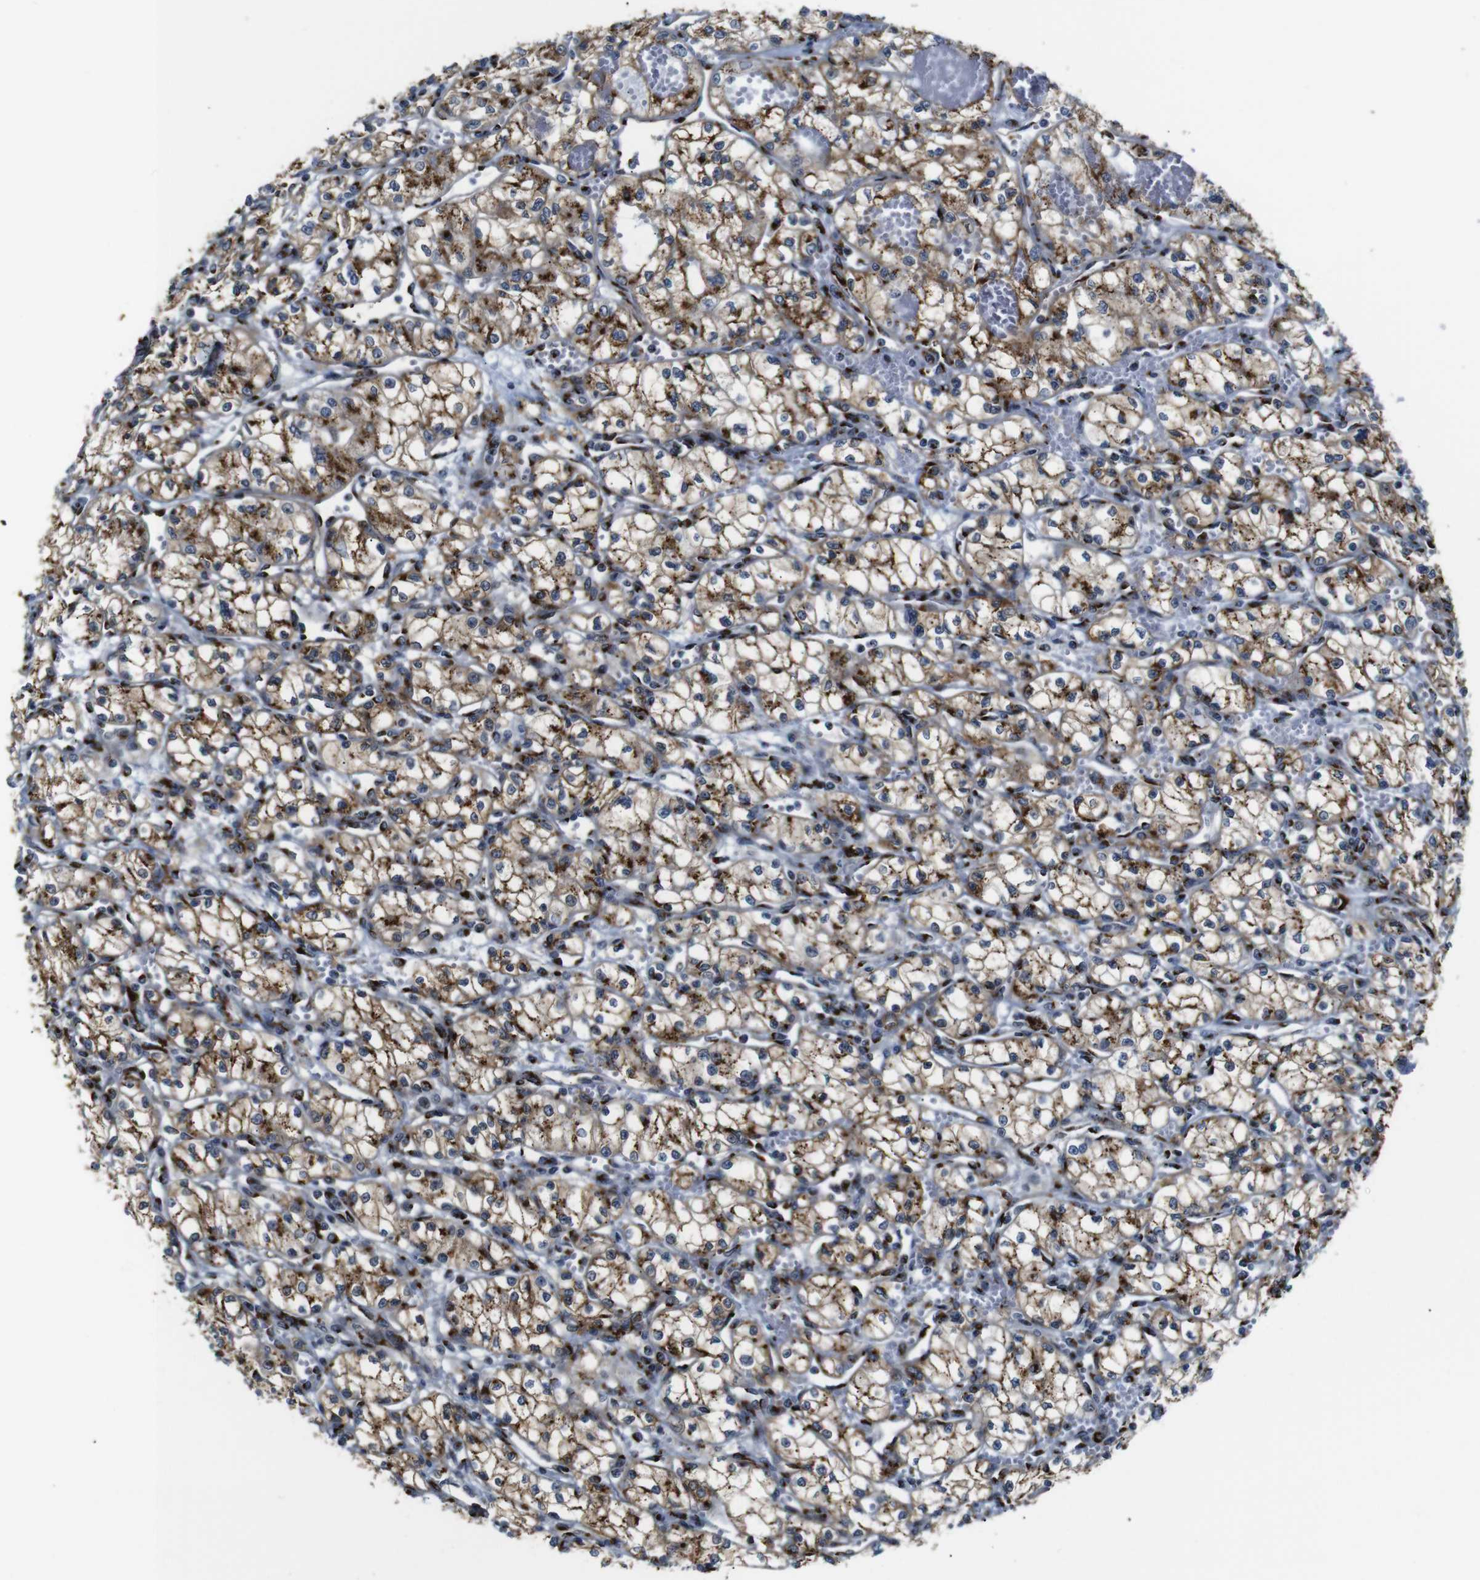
{"staining": {"intensity": "moderate", "quantity": ">75%", "location": "cytoplasmic/membranous"}, "tissue": "renal cancer", "cell_type": "Tumor cells", "image_type": "cancer", "snomed": [{"axis": "morphology", "description": "Normal tissue, NOS"}, {"axis": "morphology", "description": "Adenocarcinoma, NOS"}, {"axis": "topography", "description": "Kidney"}], "caption": "DAB (3,3'-diaminobenzidine) immunohistochemical staining of human renal cancer reveals moderate cytoplasmic/membranous protein expression in approximately >75% of tumor cells.", "gene": "TGOLN2", "patient": {"sex": "male", "age": 59}}